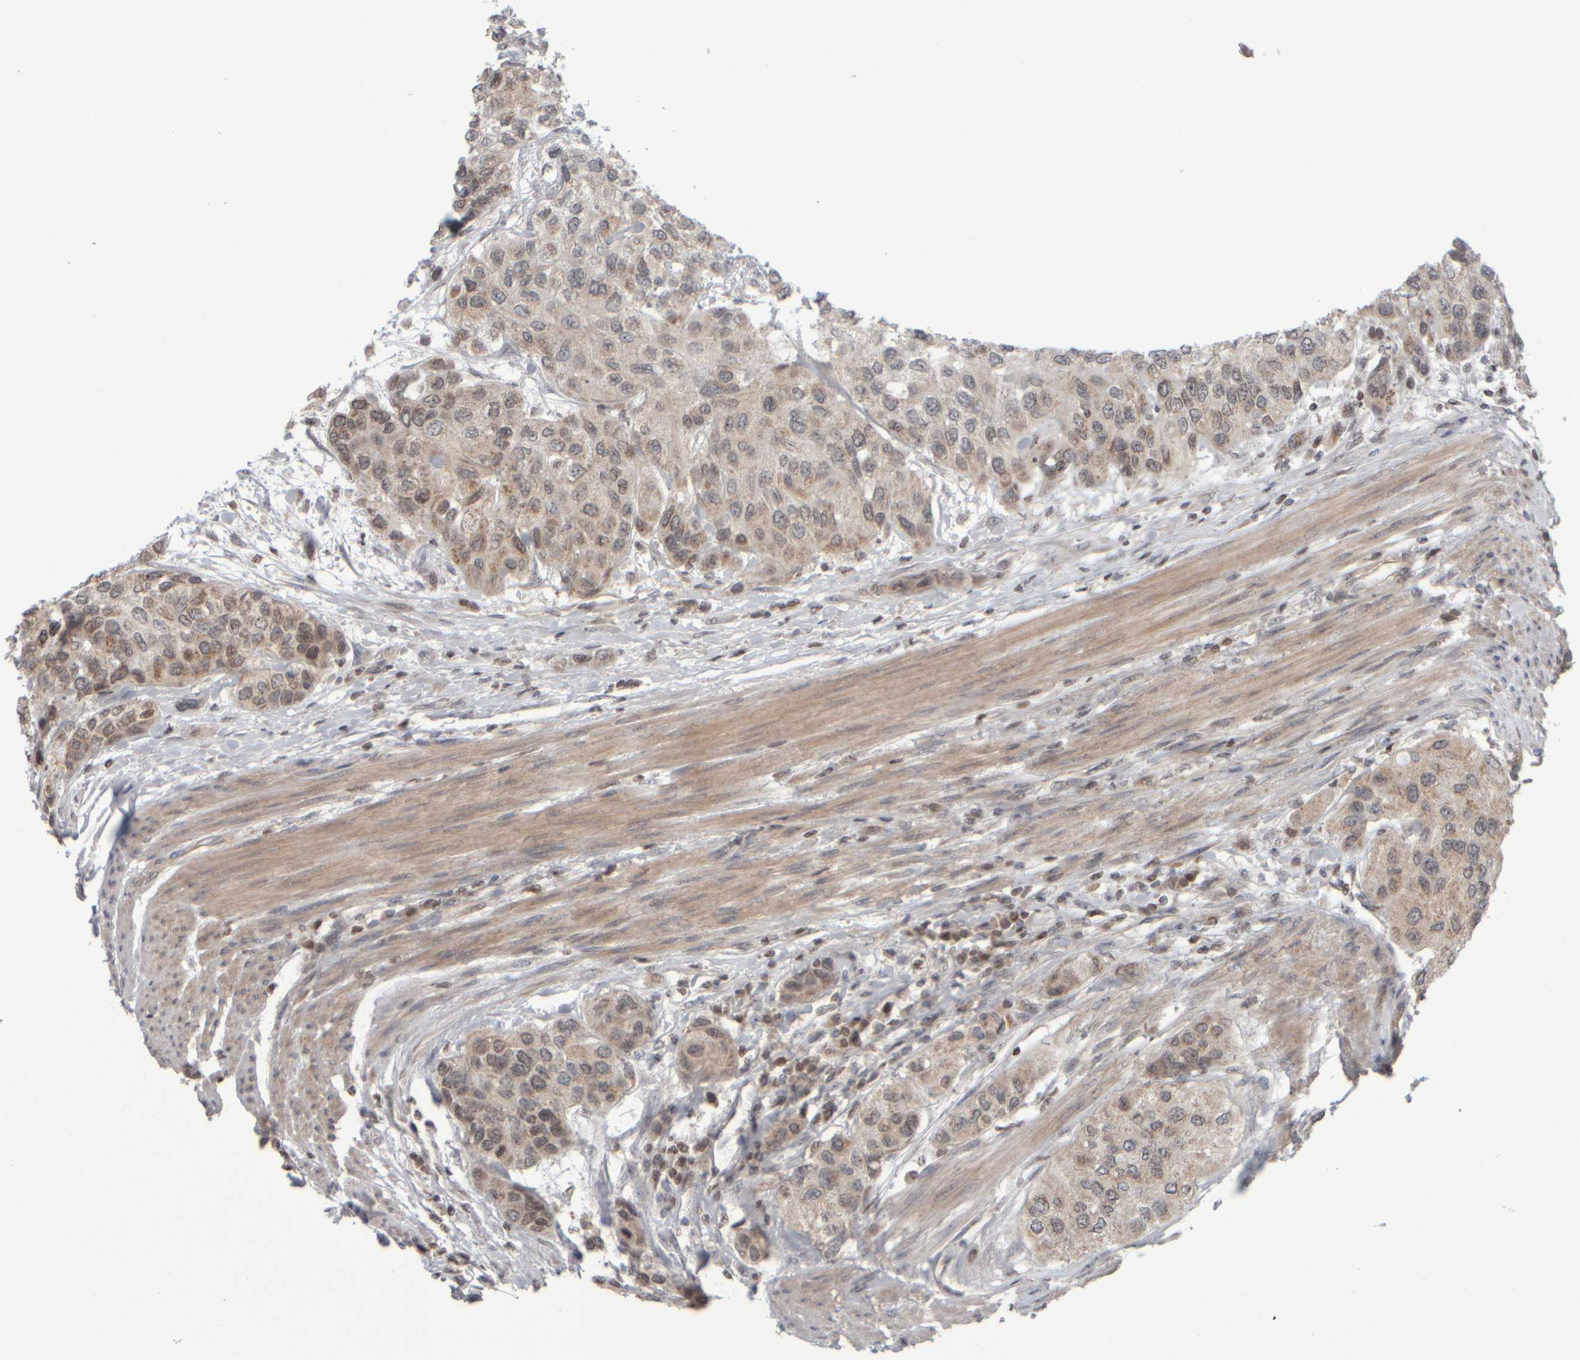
{"staining": {"intensity": "weak", "quantity": "25%-75%", "location": "cytoplasmic/membranous"}, "tissue": "urothelial cancer", "cell_type": "Tumor cells", "image_type": "cancer", "snomed": [{"axis": "morphology", "description": "Urothelial carcinoma, High grade"}, {"axis": "topography", "description": "Urinary bladder"}], "caption": "A brown stain labels weak cytoplasmic/membranous staining of a protein in urothelial cancer tumor cells.", "gene": "CWC27", "patient": {"sex": "female", "age": 56}}